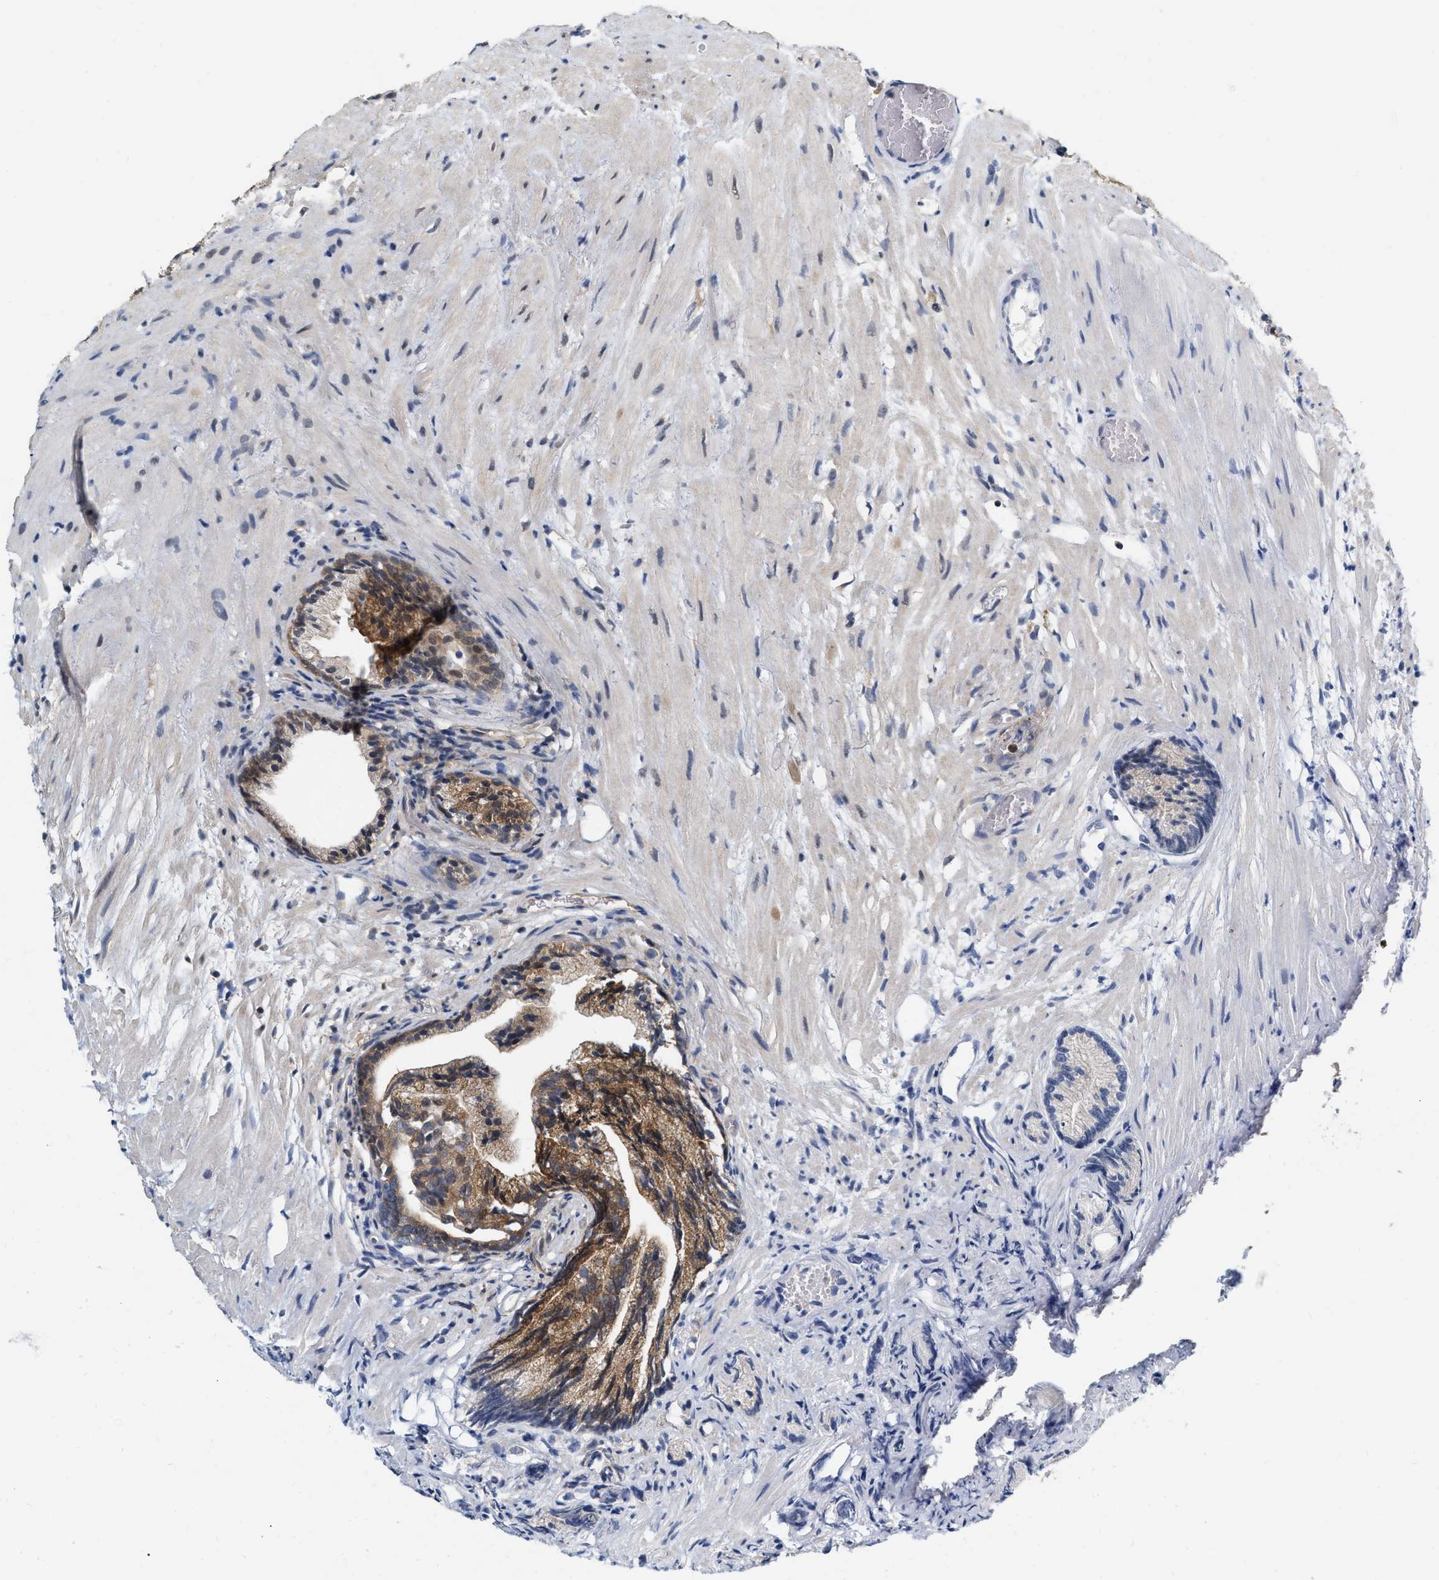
{"staining": {"intensity": "moderate", "quantity": "25%-75%", "location": "cytoplasmic/membranous"}, "tissue": "prostate cancer", "cell_type": "Tumor cells", "image_type": "cancer", "snomed": [{"axis": "morphology", "description": "Adenocarcinoma, Low grade"}, {"axis": "topography", "description": "Prostate"}], "caption": "This is an image of immunohistochemistry (IHC) staining of prostate cancer (adenocarcinoma (low-grade)), which shows moderate positivity in the cytoplasmic/membranous of tumor cells.", "gene": "RUVBL1", "patient": {"sex": "male", "age": 89}}